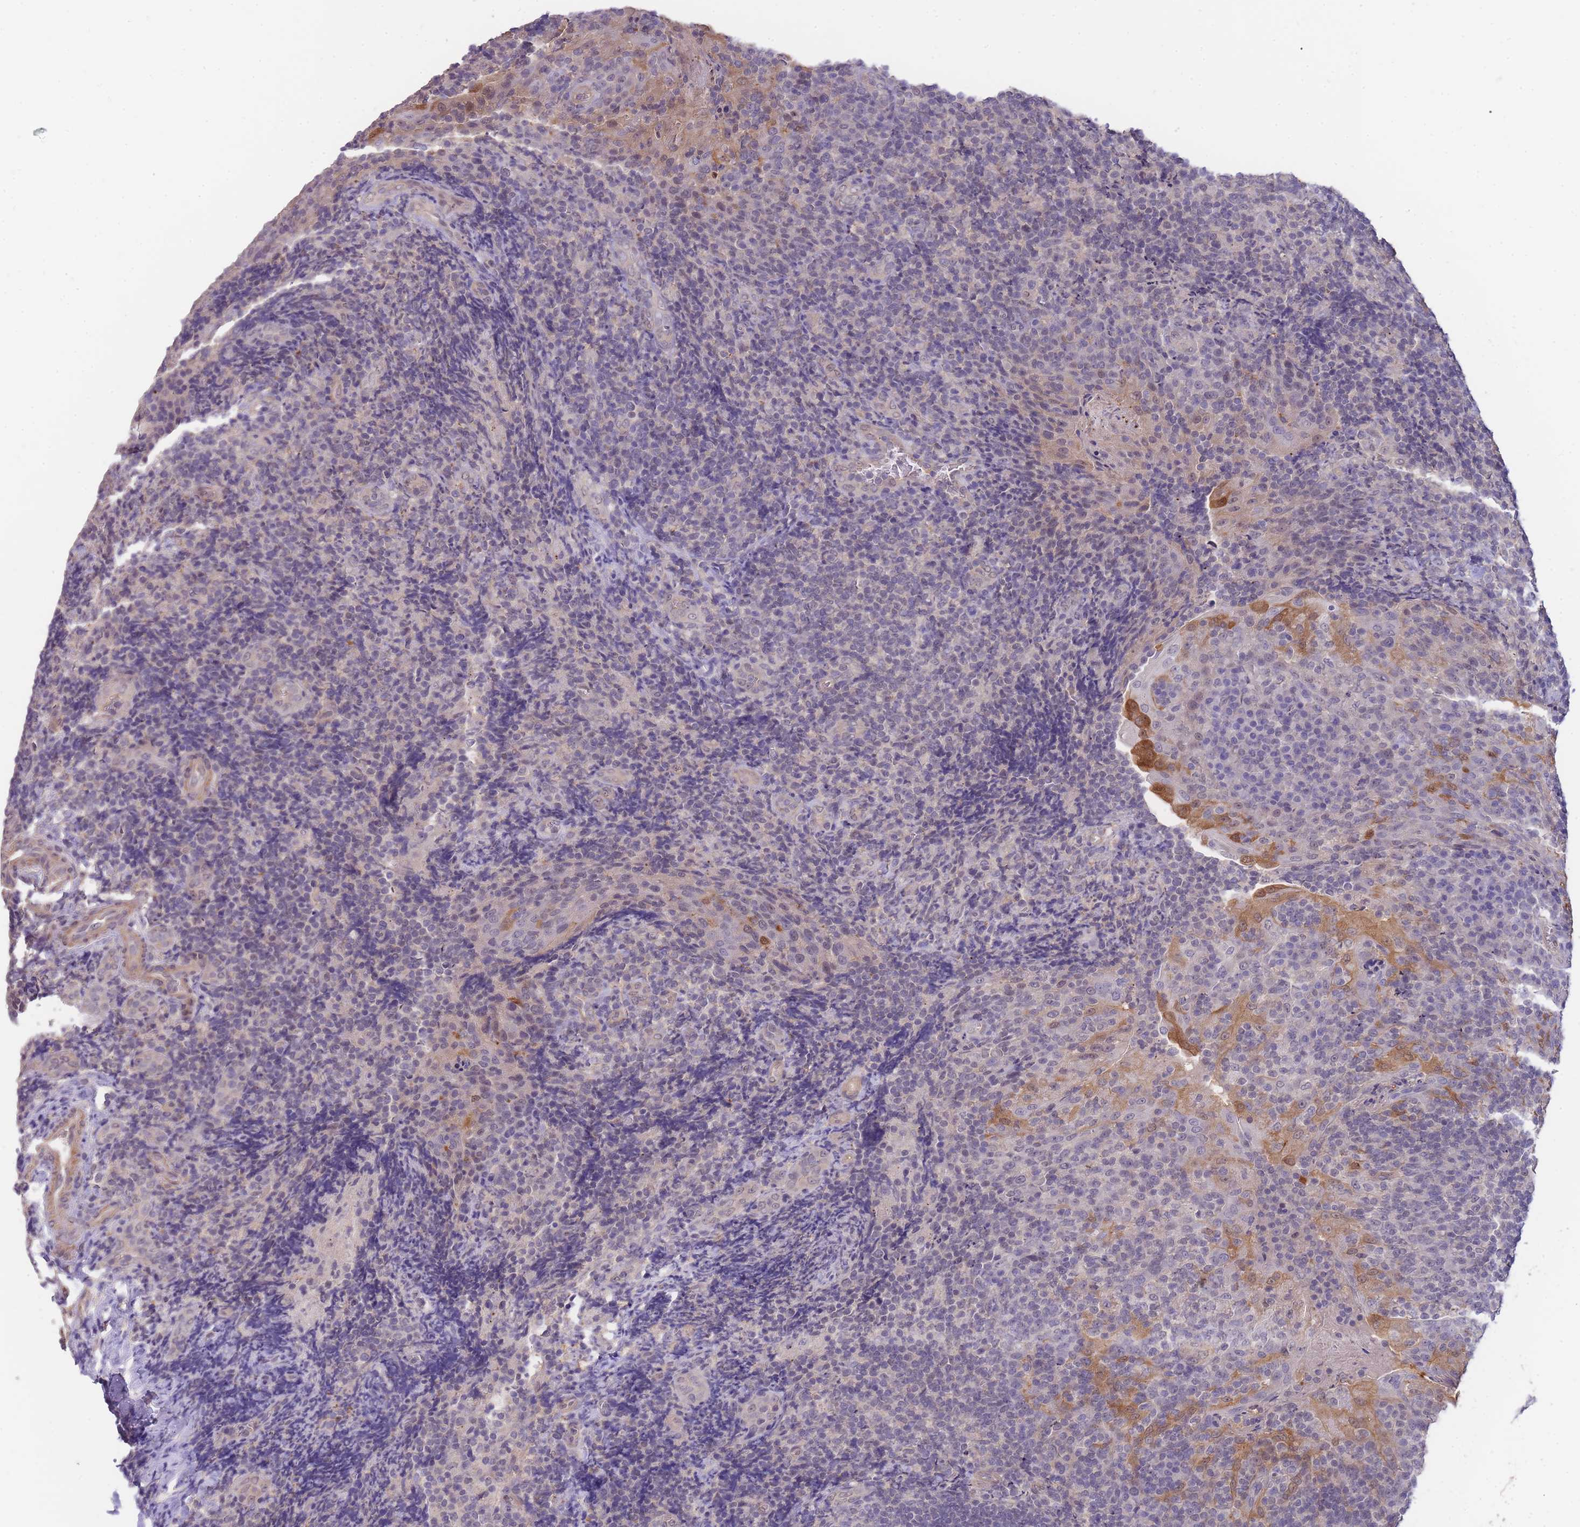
{"staining": {"intensity": "negative", "quantity": "none", "location": "none"}, "tissue": "tonsil", "cell_type": "Germinal center cells", "image_type": "normal", "snomed": [{"axis": "morphology", "description": "Normal tissue, NOS"}, {"axis": "topography", "description": "Tonsil"}], "caption": "Immunohistochemical staining of normal tonsil reveals no significant expression in germinal center cells.", "gene": "SMC6", "patient": {"sex": "male", "age": 17}}